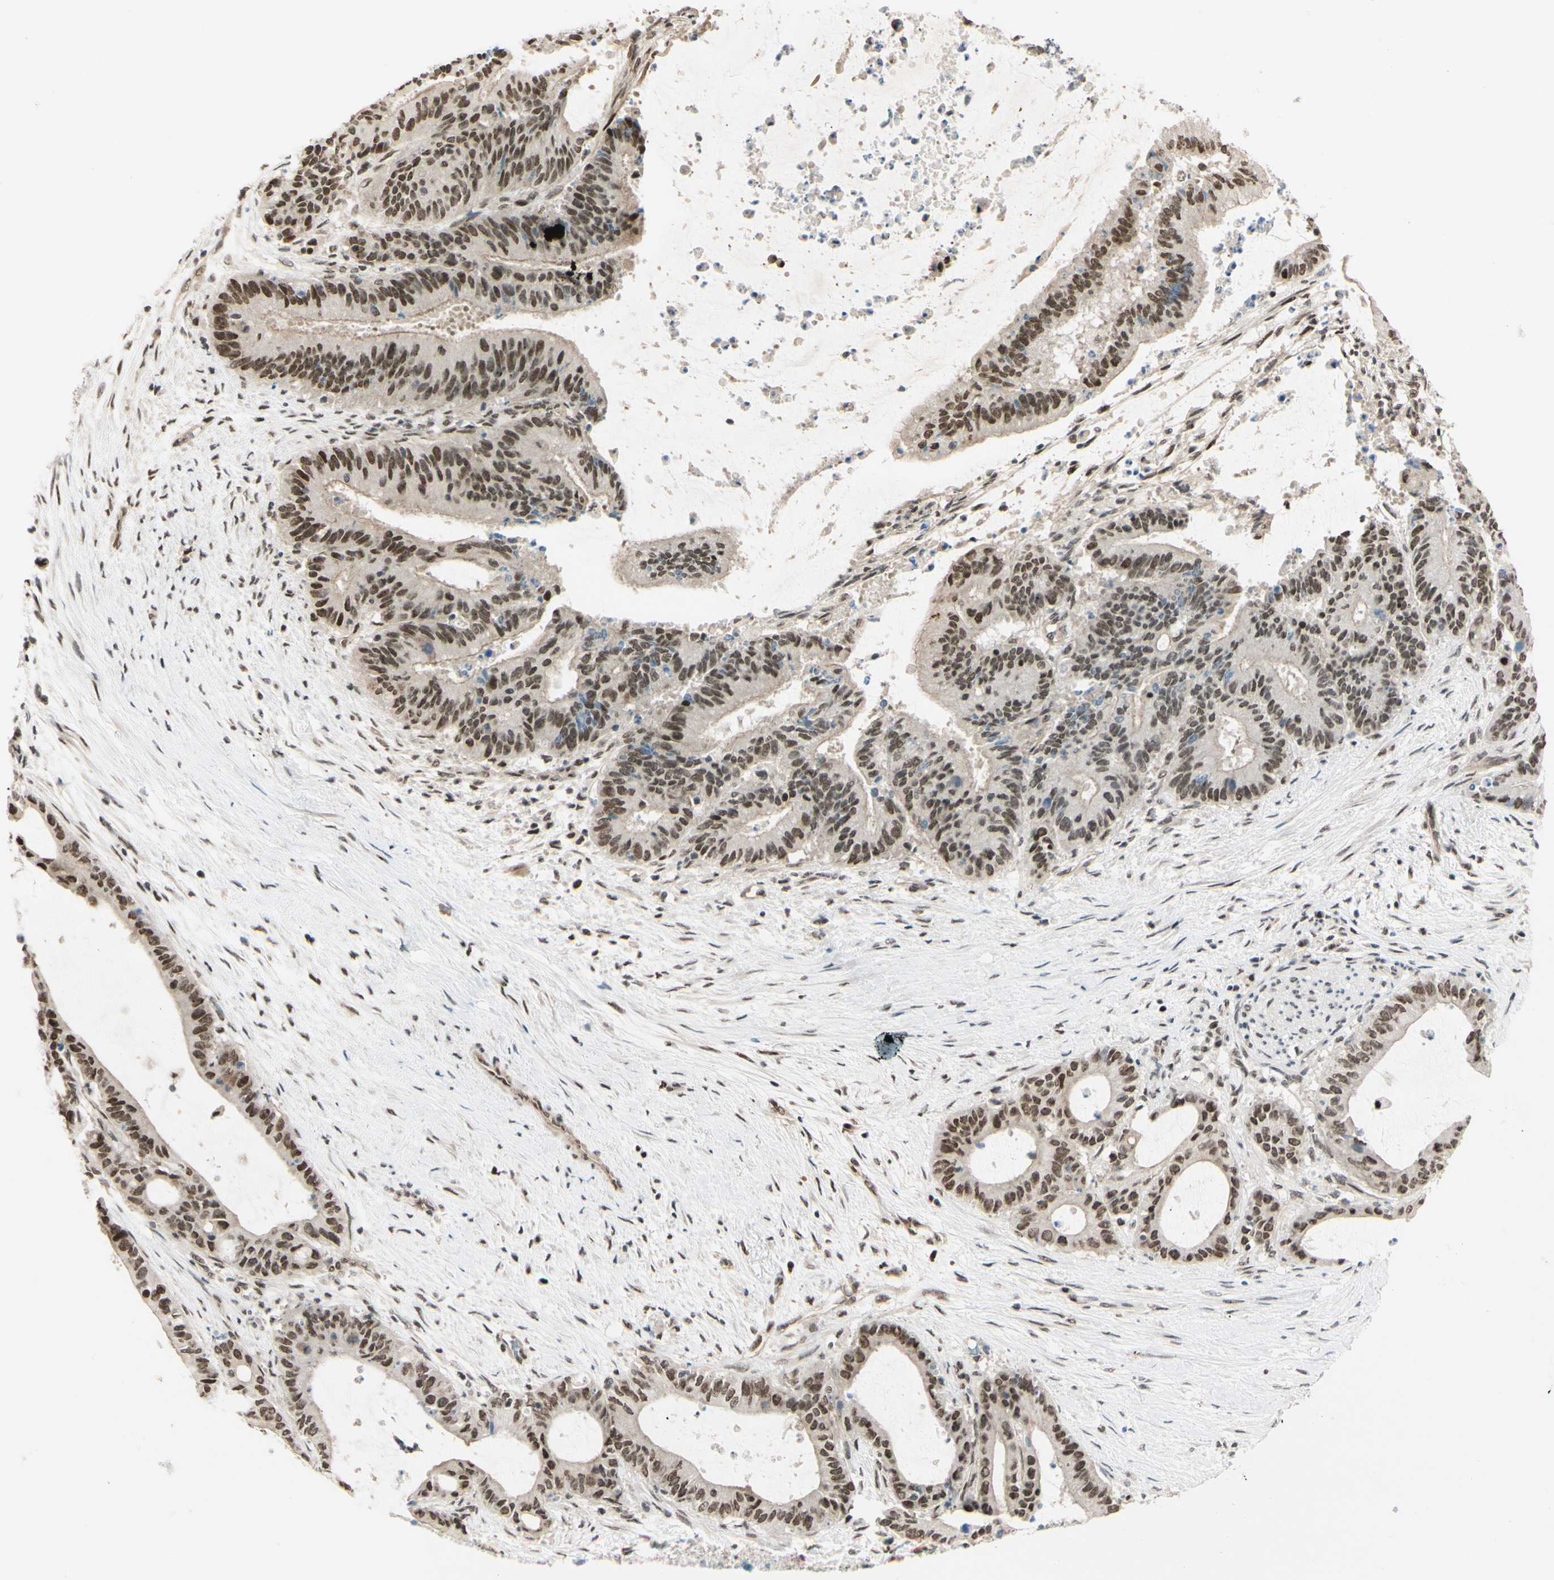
{"staining": {"intensity": "moderate", "quantity": ">75%", "location": "nuclear"}, "tissue": "liver cancer", "cell_type": "Tumor cells", "image_type": "cancer", "snomed": [{"axis": "morphology", "description": "Cholangiocarcinoma"}, {"axis": "topography", "description": "Liver"}], "caption": "Protein expression analysis of human liver cancer reveals moderate nuclear expression in approximately >75% of tumor cells.", "gene": "SUFU", "patient": {"sex": "female", "age": 73}}